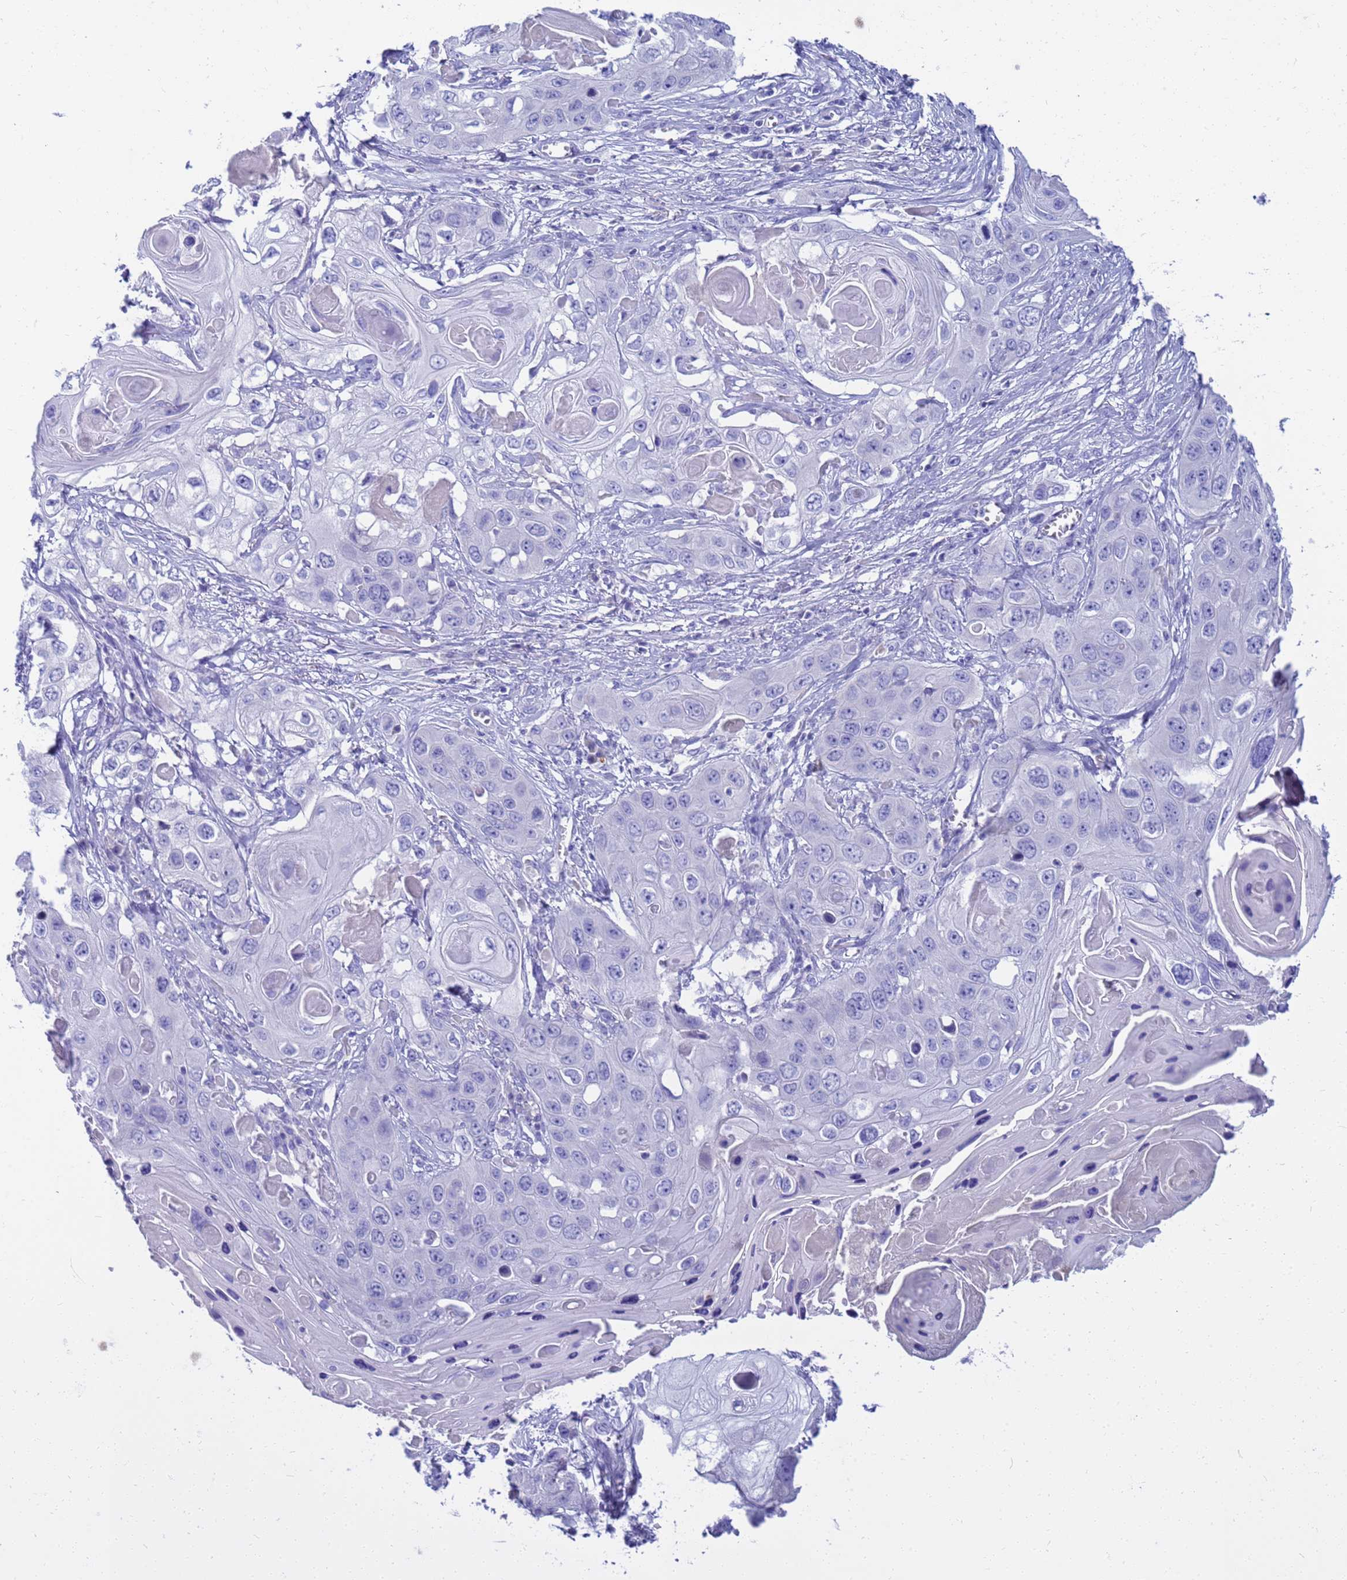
{"staining": {"intensity": "negative", "quantity": "none", "location": "none"}, "tissue": "skin cancer", "cell_type": "Tumor cells", "image_type": "cancer", "snomed": [{"axis": "morphology", "description": "Squamous cell carcinoma, NOS"}, {"axis": "topography", "description": "Skin"}], "caption": "High power microscopy histopathology image of an IHC photomicrograph of skin cancer, revealing no significant staining in tumor cells. (DAB (3,3'-diaminobenzidine) immunohistochemistry with hematoxylin counter stain).", "gene": "SYCN", "patient": {"sex": "male", "age": 55}}